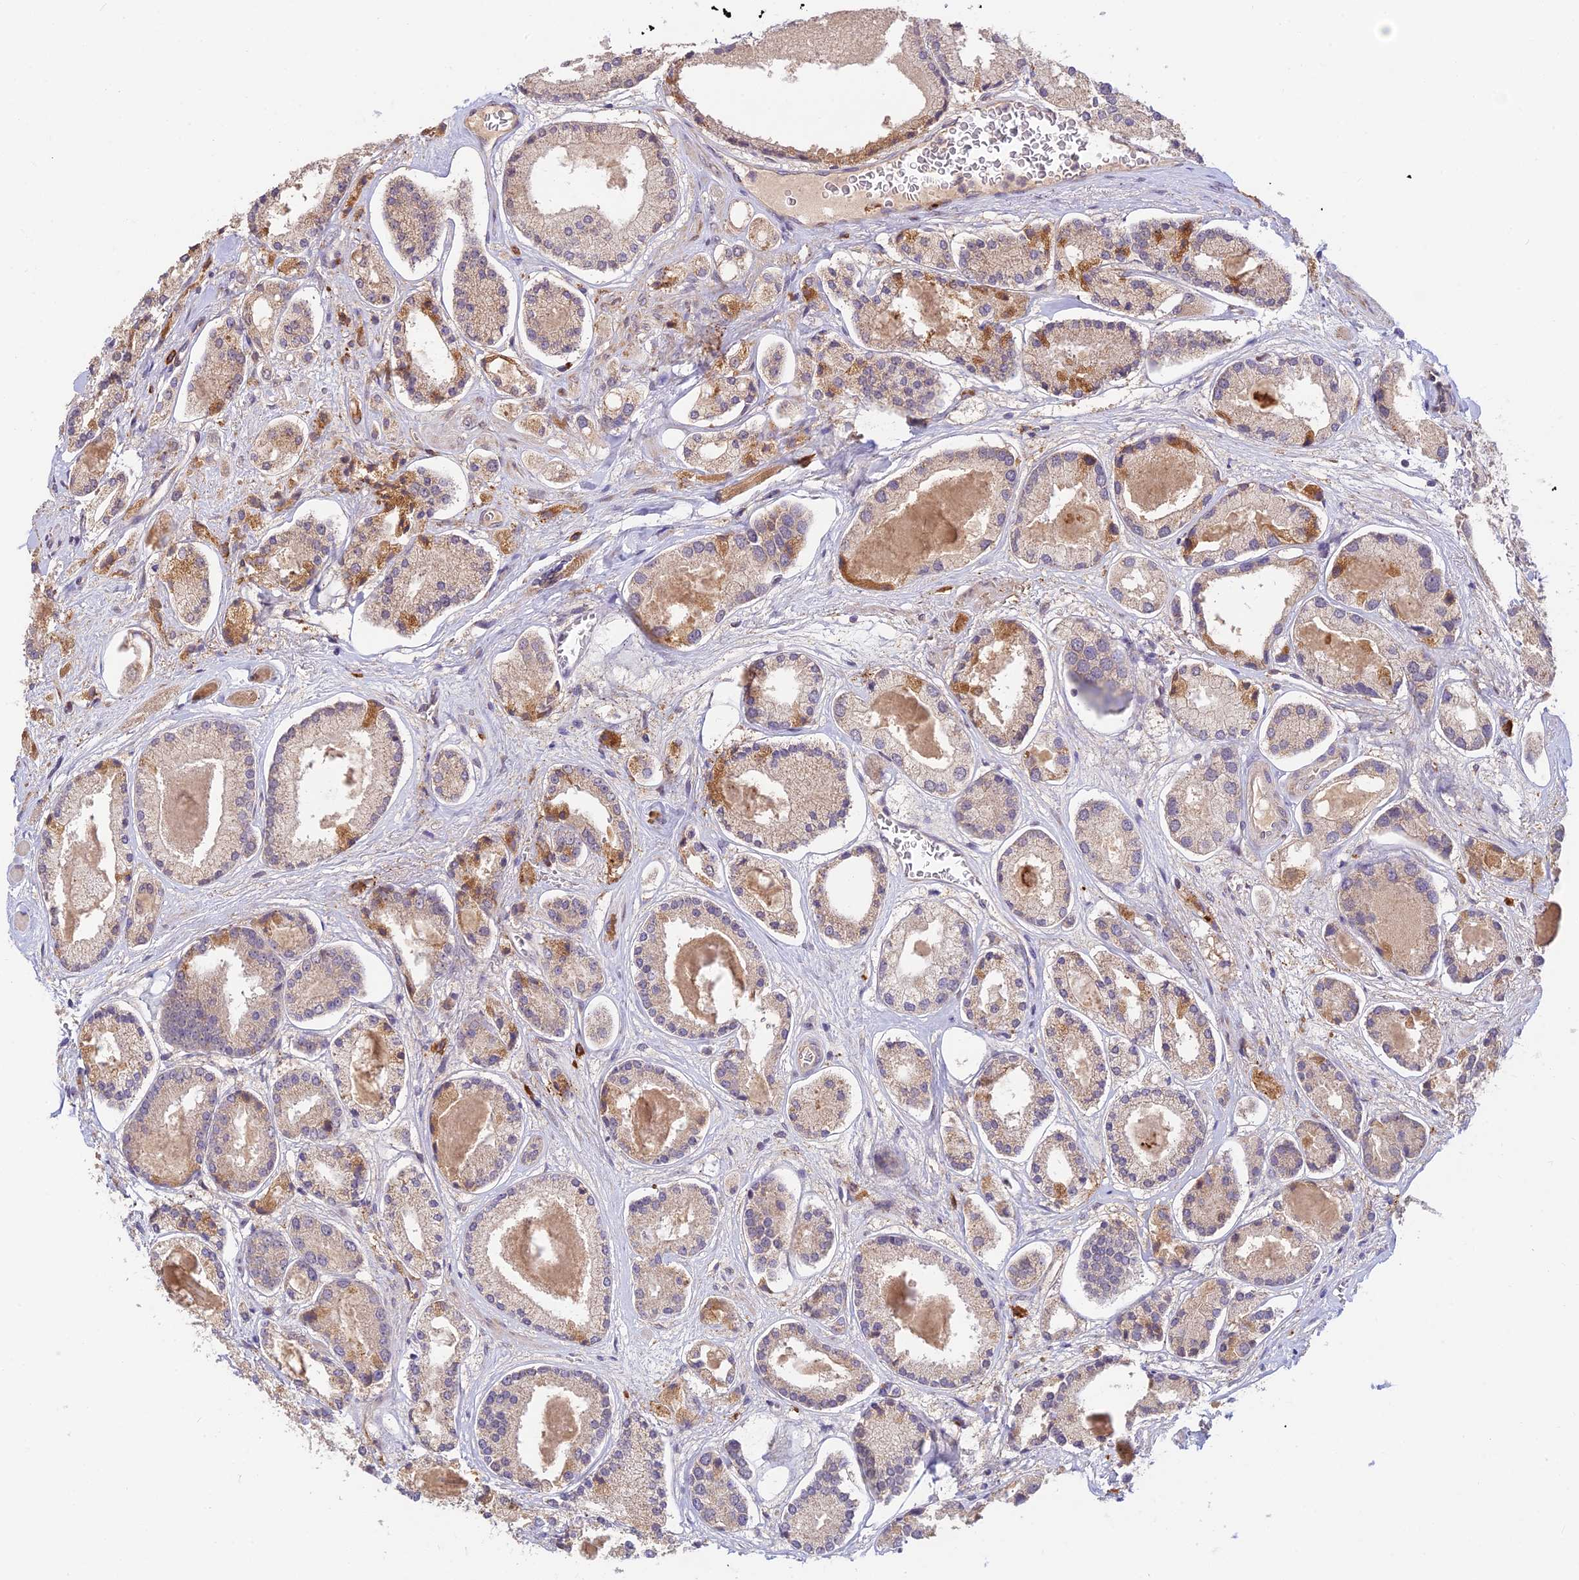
{"staining": {"intensity": "weak", "quantity": "25%-75%", "location": "cytoplasmic/membranous"}, "tissue": "prostate cancer", "cell_type": "Tumor cells", "image_type": "cancer", "snomed": [{"axis": "morphology", "description": "Adenocarcinoma, High grade"}, {"axis": "topography", "description": "Prostate"}], "caption": "Protein positivity by immunohistochemistry reveals weak cytoplasmic/membranous positivity in about 25%-75% of tumor cells in prostate adenocarcinoma (high-grade).", "gene": "ASPDH", "patient": {"sex": "male", "age": 67}}